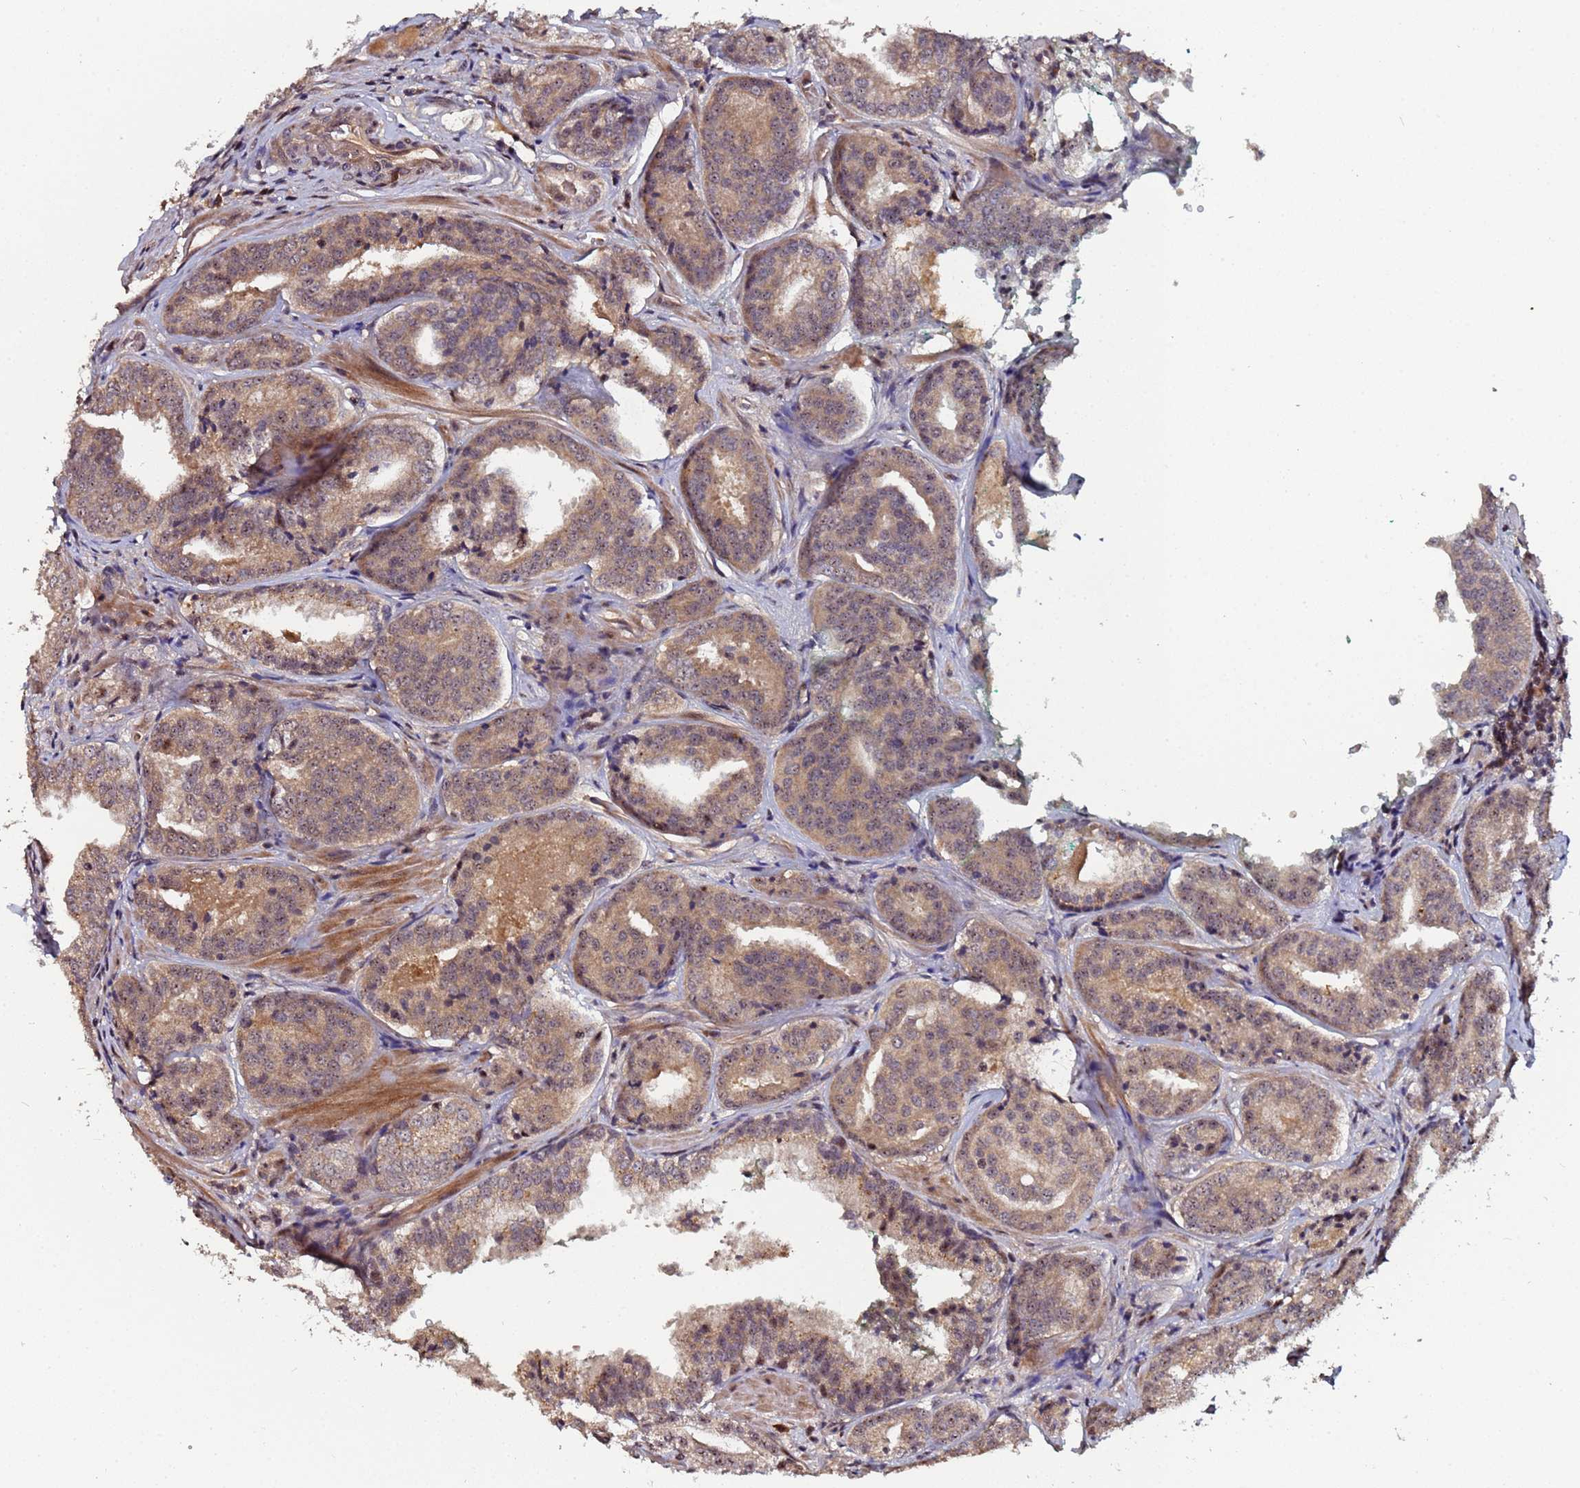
{"staining": {"intensity": "moderate", "quantity": ">75%", "location": "cytoplasmic/membranous,nuclear"}, "tissue": "prostate cancer", "cell_type": "Tumor cells", "image_type": "cancer", "snomed": [{"axis": "morphology", "description": "Adenocarcinoma, Low grade"}, {"axis": "topography", "description": "Prostate"}], "caption": "Protein staining displays moderate cytoplasmic/membranous and nuclear expression in approximately >75% of tumor cells in prostate cancer.", "gene": "OSER1", "patient": {"sex": "male", "age": 60}}